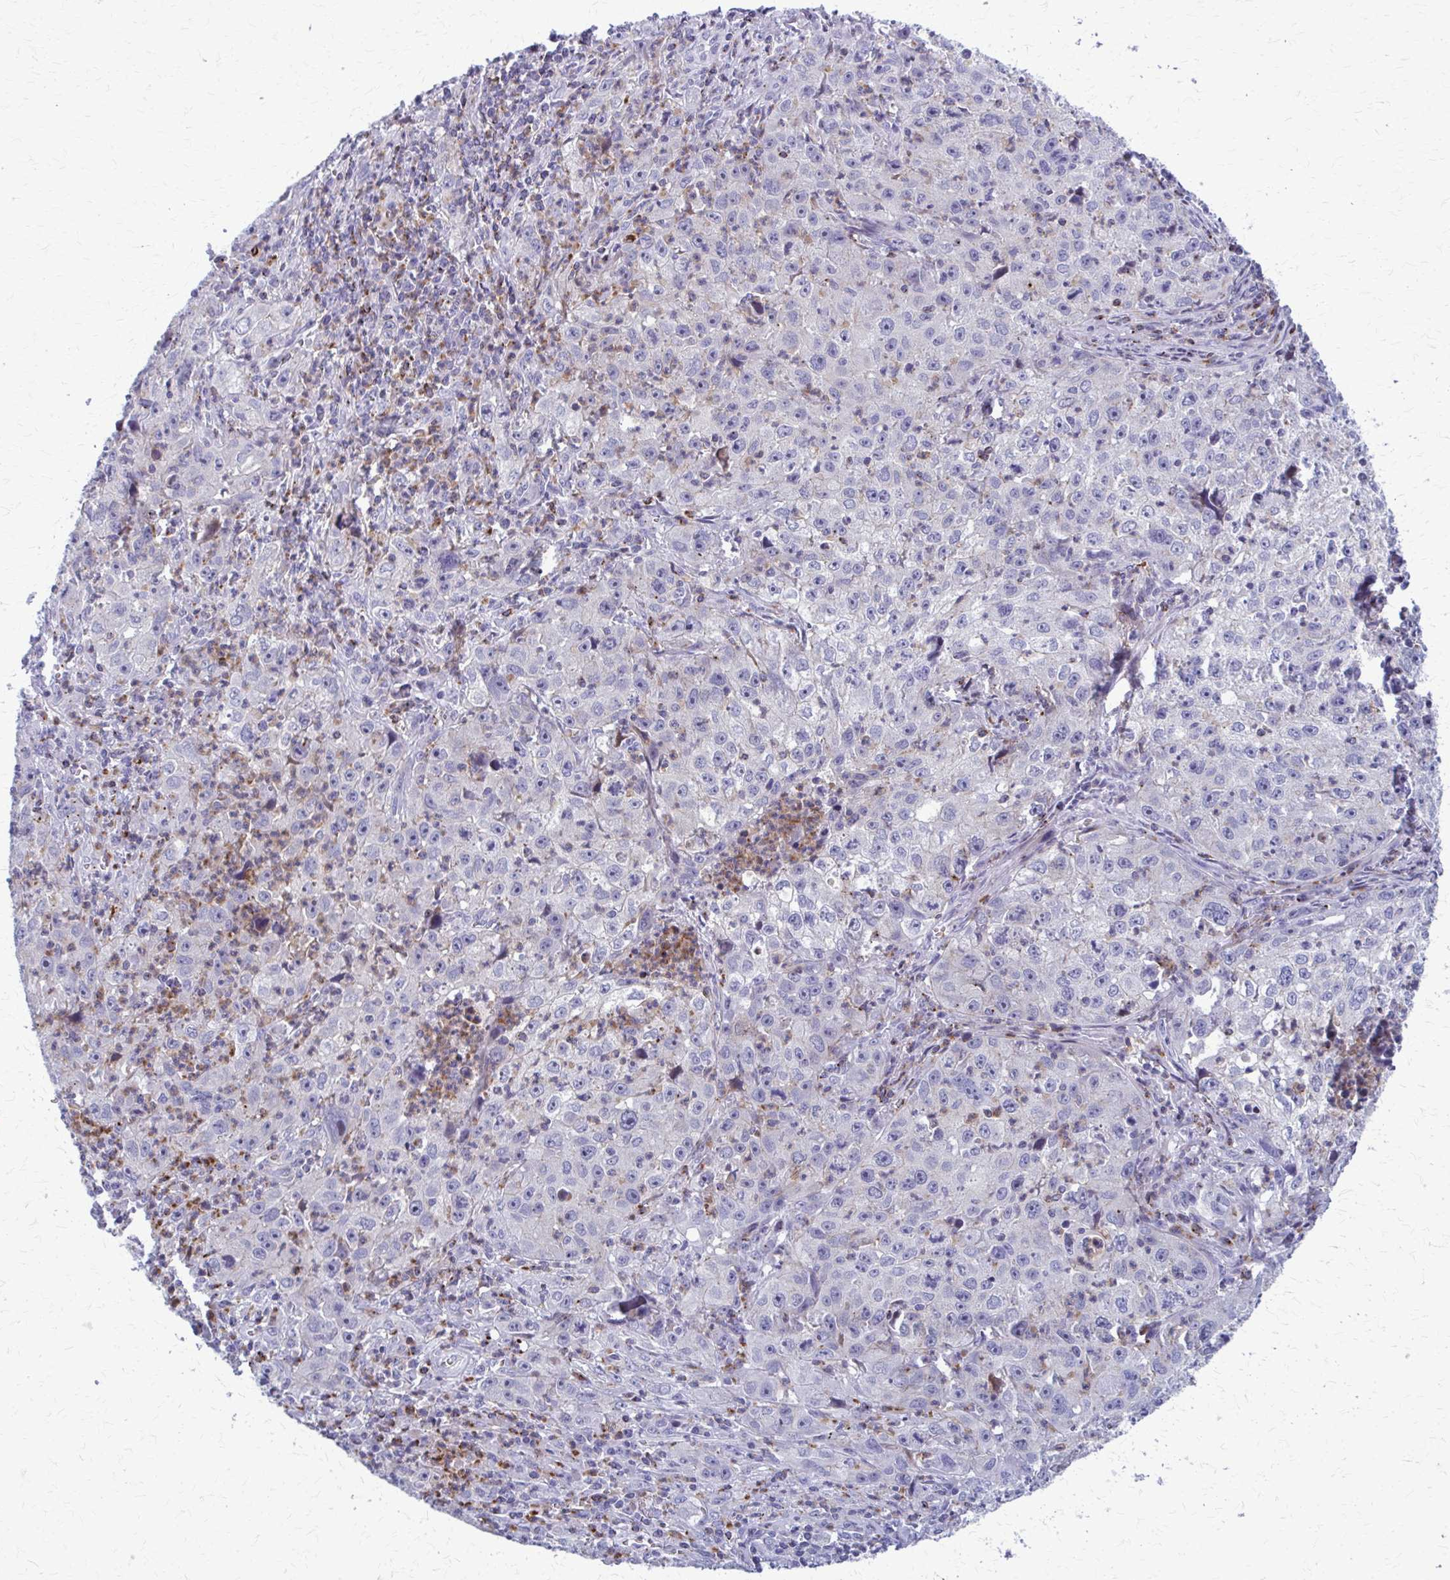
{"staining": {"intensity": "negative", "quantity": "none", "location": "none"}, "tissue": "lung cancer", "cell_type": "Tumor cells", "image_type": "cancer", "snomed": [{"axis": "morphology", "description": "Squamous cell carcinoma, NOS"}, {"axis": "topography", "description": "Lung"}], "caption": "Immunohistochemistry (IHC) of squamous cell carcinoma (lung) exhibits no positivity in tumor cells.", "gene": "PEDS1", "patient": {"sex": "male", "age": 71}}